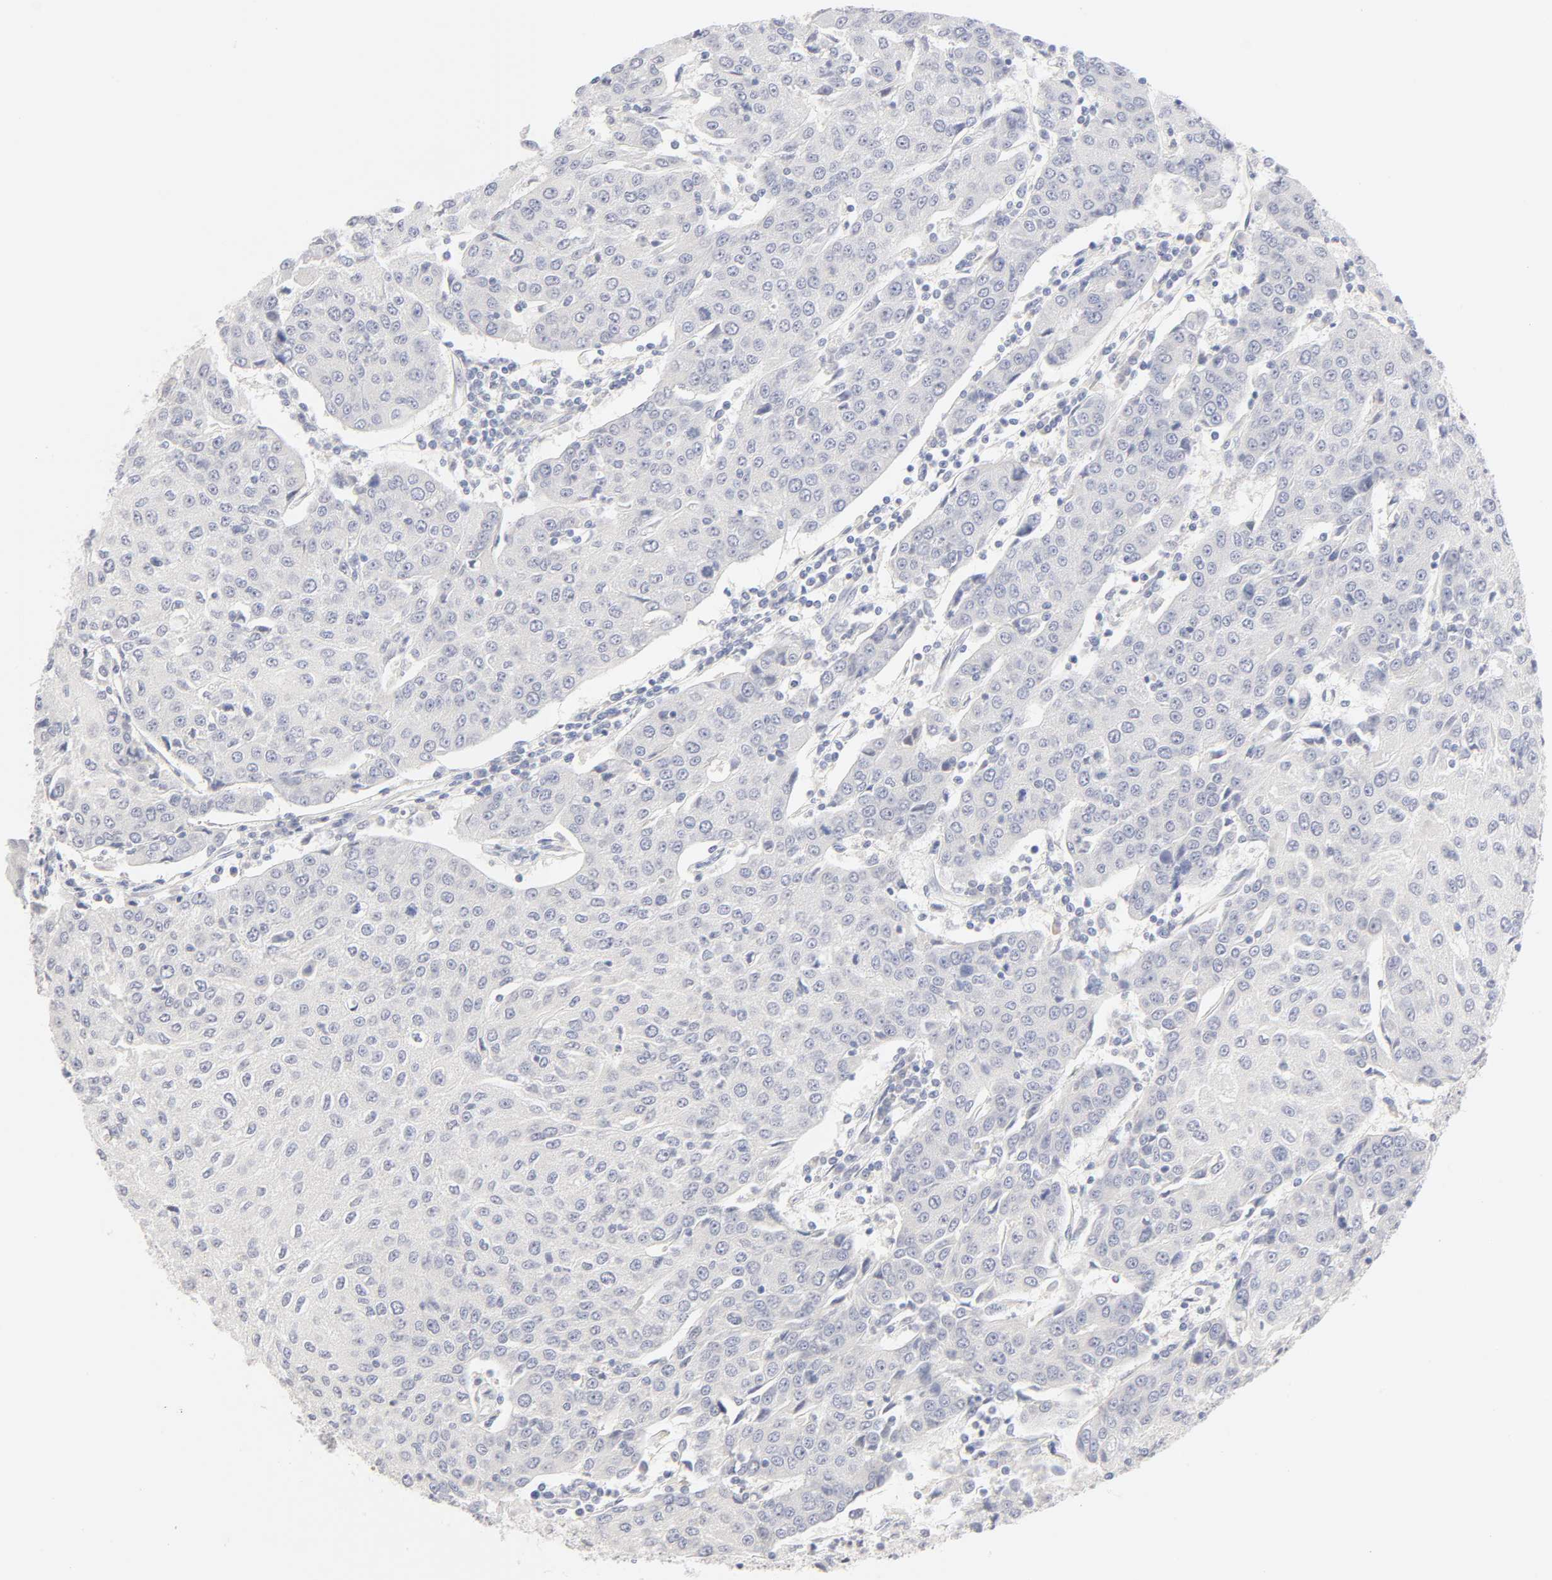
{"staining": {"intensity": "negative", "quantity": "none", "location": "none"}, "tissue": "urothelial cancer", "cell_type": "Tumor cells", "image_type": "cancer", "snomed": [{"axis": "morphology", "description": "Urothelial carcinoma, High grade"}, {"axis": "topography", "description": "Urinary bladder"}], "caption": "This micrograph is of urothelial cancer stained with IHC to label a protein in brown with the nuclei are counter-stained blue. There is no expression in tumor cells.", "gene": "CYP4B1", "patient": {"sex": "female", "age": 85}}